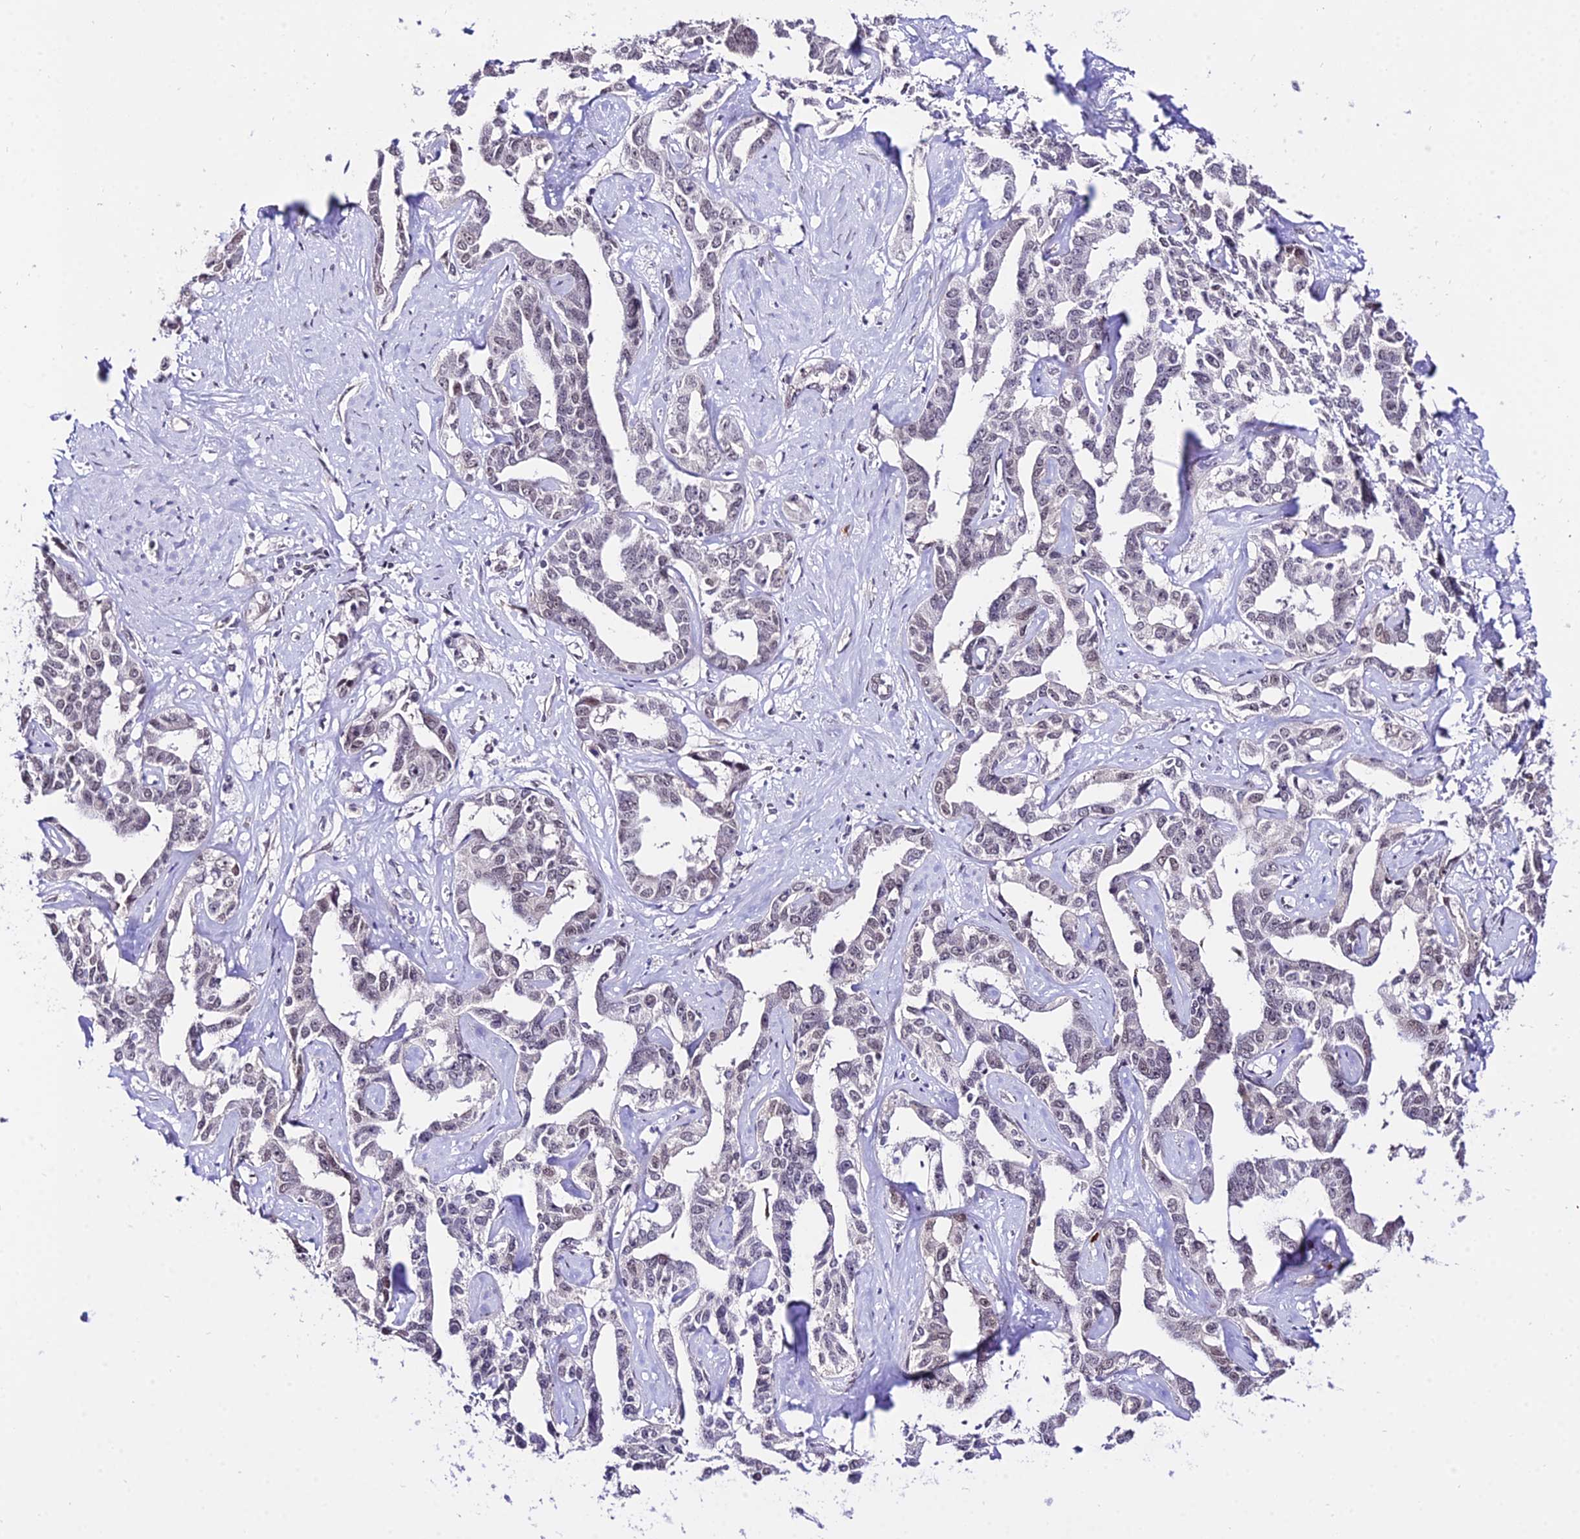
{"staining": {"intensity": "negative", "quantity": "none", "location": "none"}, "tissue": "liver cancer", "cell_type": "Tumor cells", "image_type": "cancer", "snomed": [{"axis": "morphology", "description": "Cholangiocarcinoma"}, {"axis": "topography", "description": "Liver"}], "caption": "There is no significant expression in tumor cells of liver cholangiocarcinoma. (DAB (3,3'-diaminobenzidine) IHC, high magnification).", "gene": "POLR2I", "patient": {"sex": "male", "age": 59}}